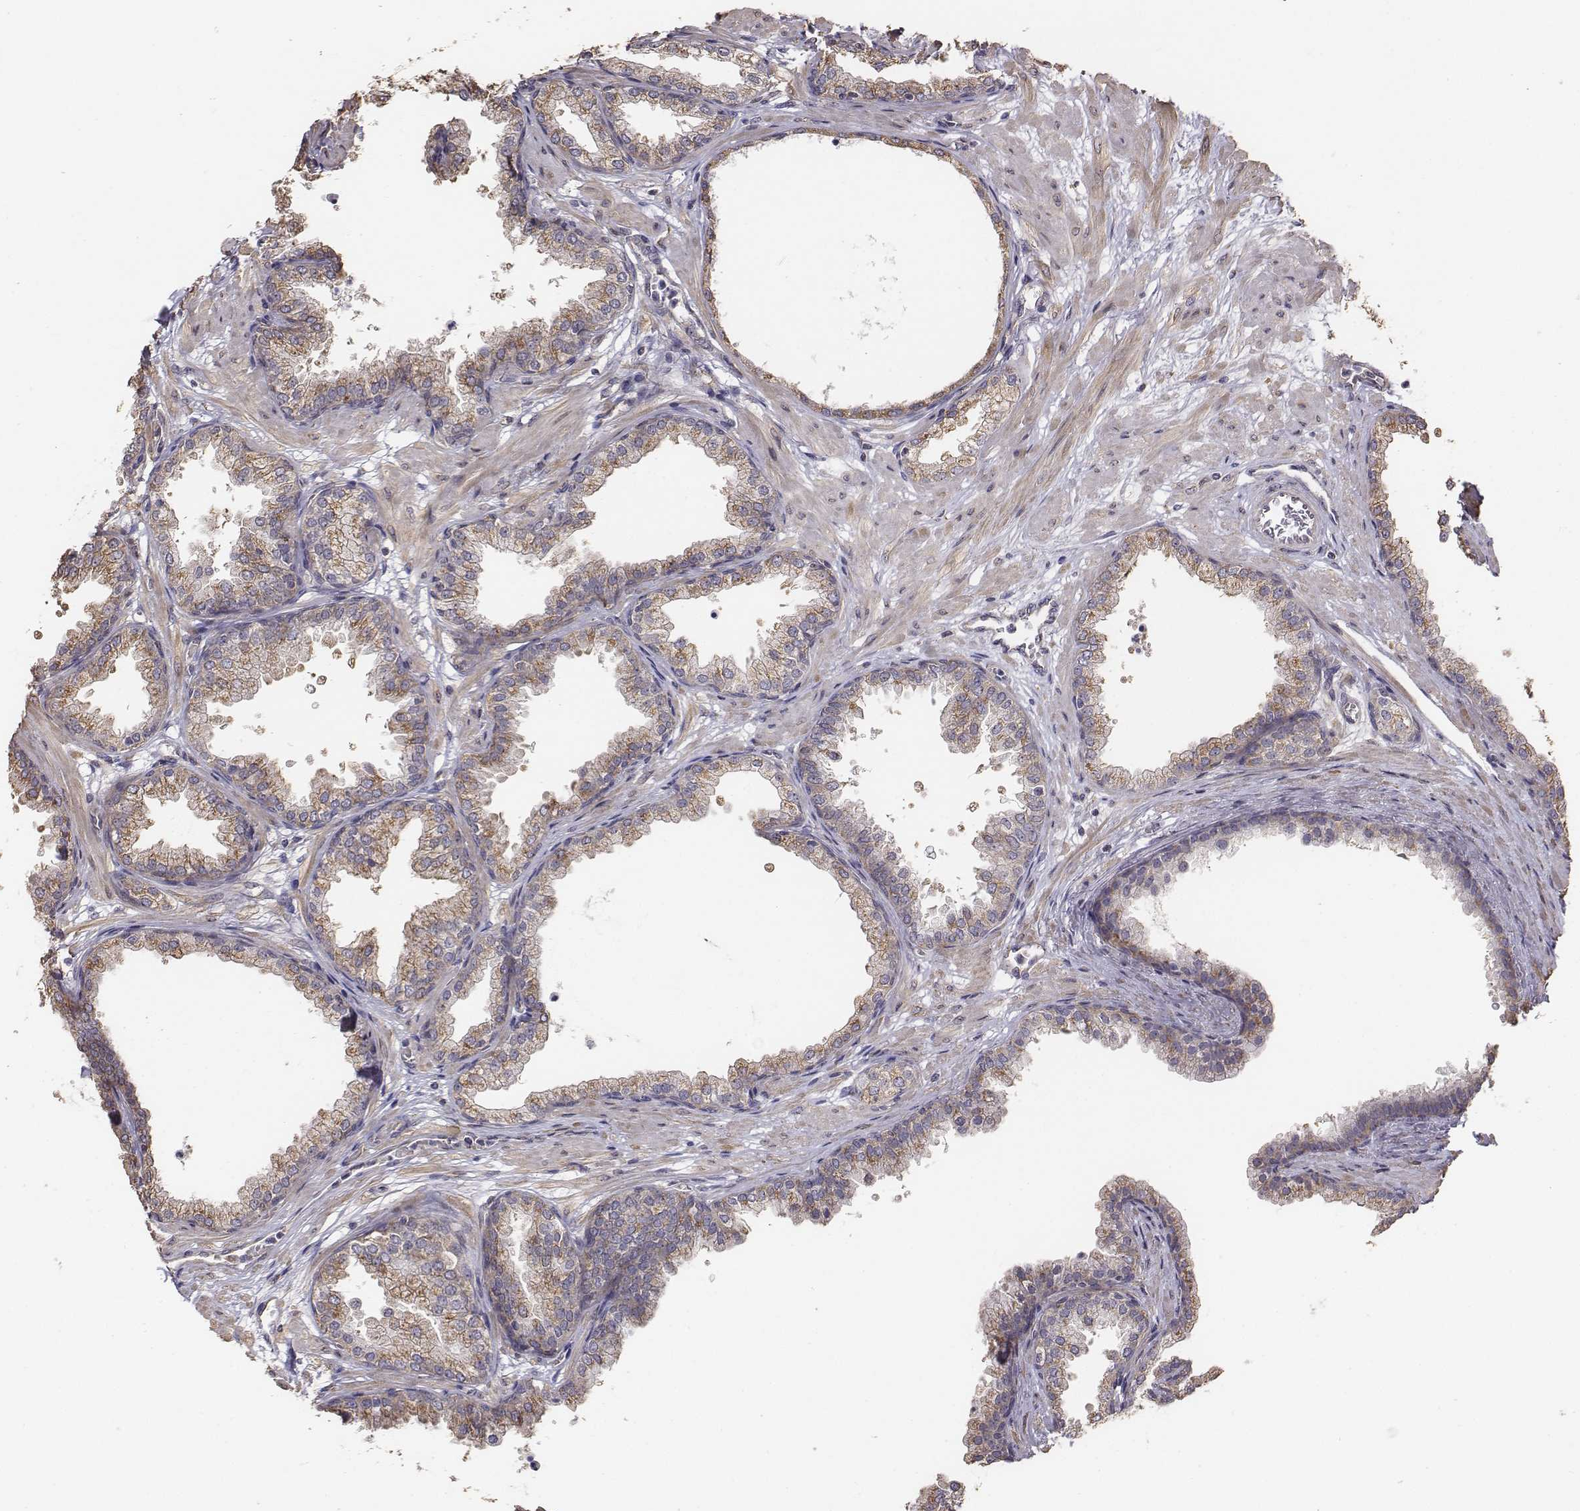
{"staining": {"intensity": "moderate", "quantity": ">75%", "location": "cytoplasmic/membranous"}, "tissue": "prostate", "cell_type": "Glandular cells", "image_type": "normal", "snomed": [{"axis": "morphology", "description": "Normal tissue, NOS"}, {"axis": "topography", "description": "Prostate"}], "caption": "Protein analysis of normal prostate exhibits moderate cytoplasmic/membranous staining in about >75% of glandular cells.", "gene": "AP1B1", "patient": {"sex": "male", "age": 37}}